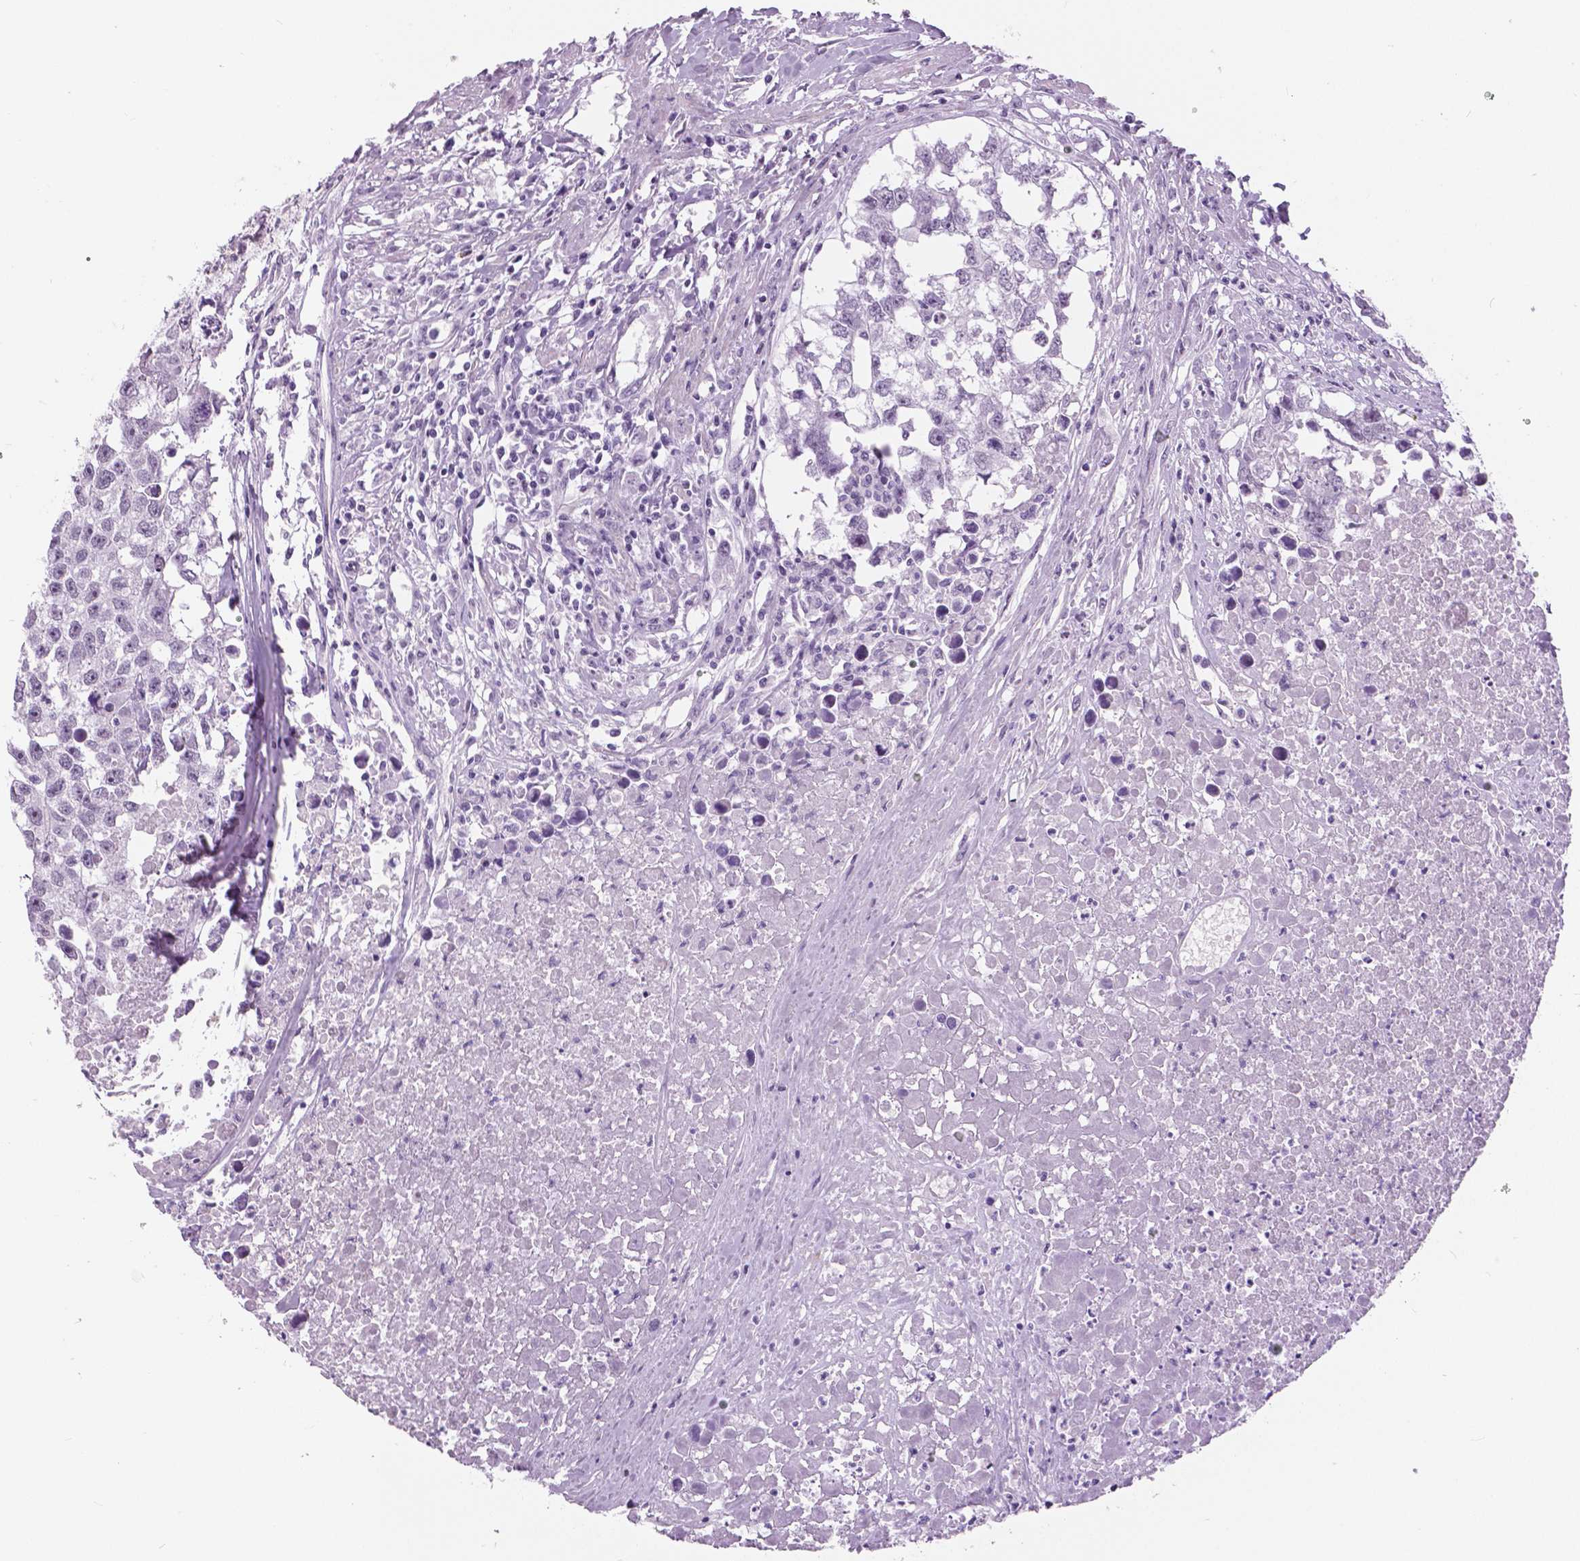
{"staining": {"intensity": "negative", "quantity": "none", "location": "none"}, "tissue": "testis cancer", "cell_type": "Tumor cells", "image_type": "cancer", "snomed": [{"axis": "morphology", "description": "Carcinoma, Embryonal, NOS"}, {"axis": "morphology", "description": "Teratoma, malignant, NOS"}, {"axis": "topography", "description": "Testis"}], "caption": "Immunohistochemical staining of human testis embryonal carcinoma reveals no significant staining in tumor cells.", "gene": "MYOM1", "patient": {"sex": "male", "age": 44}}